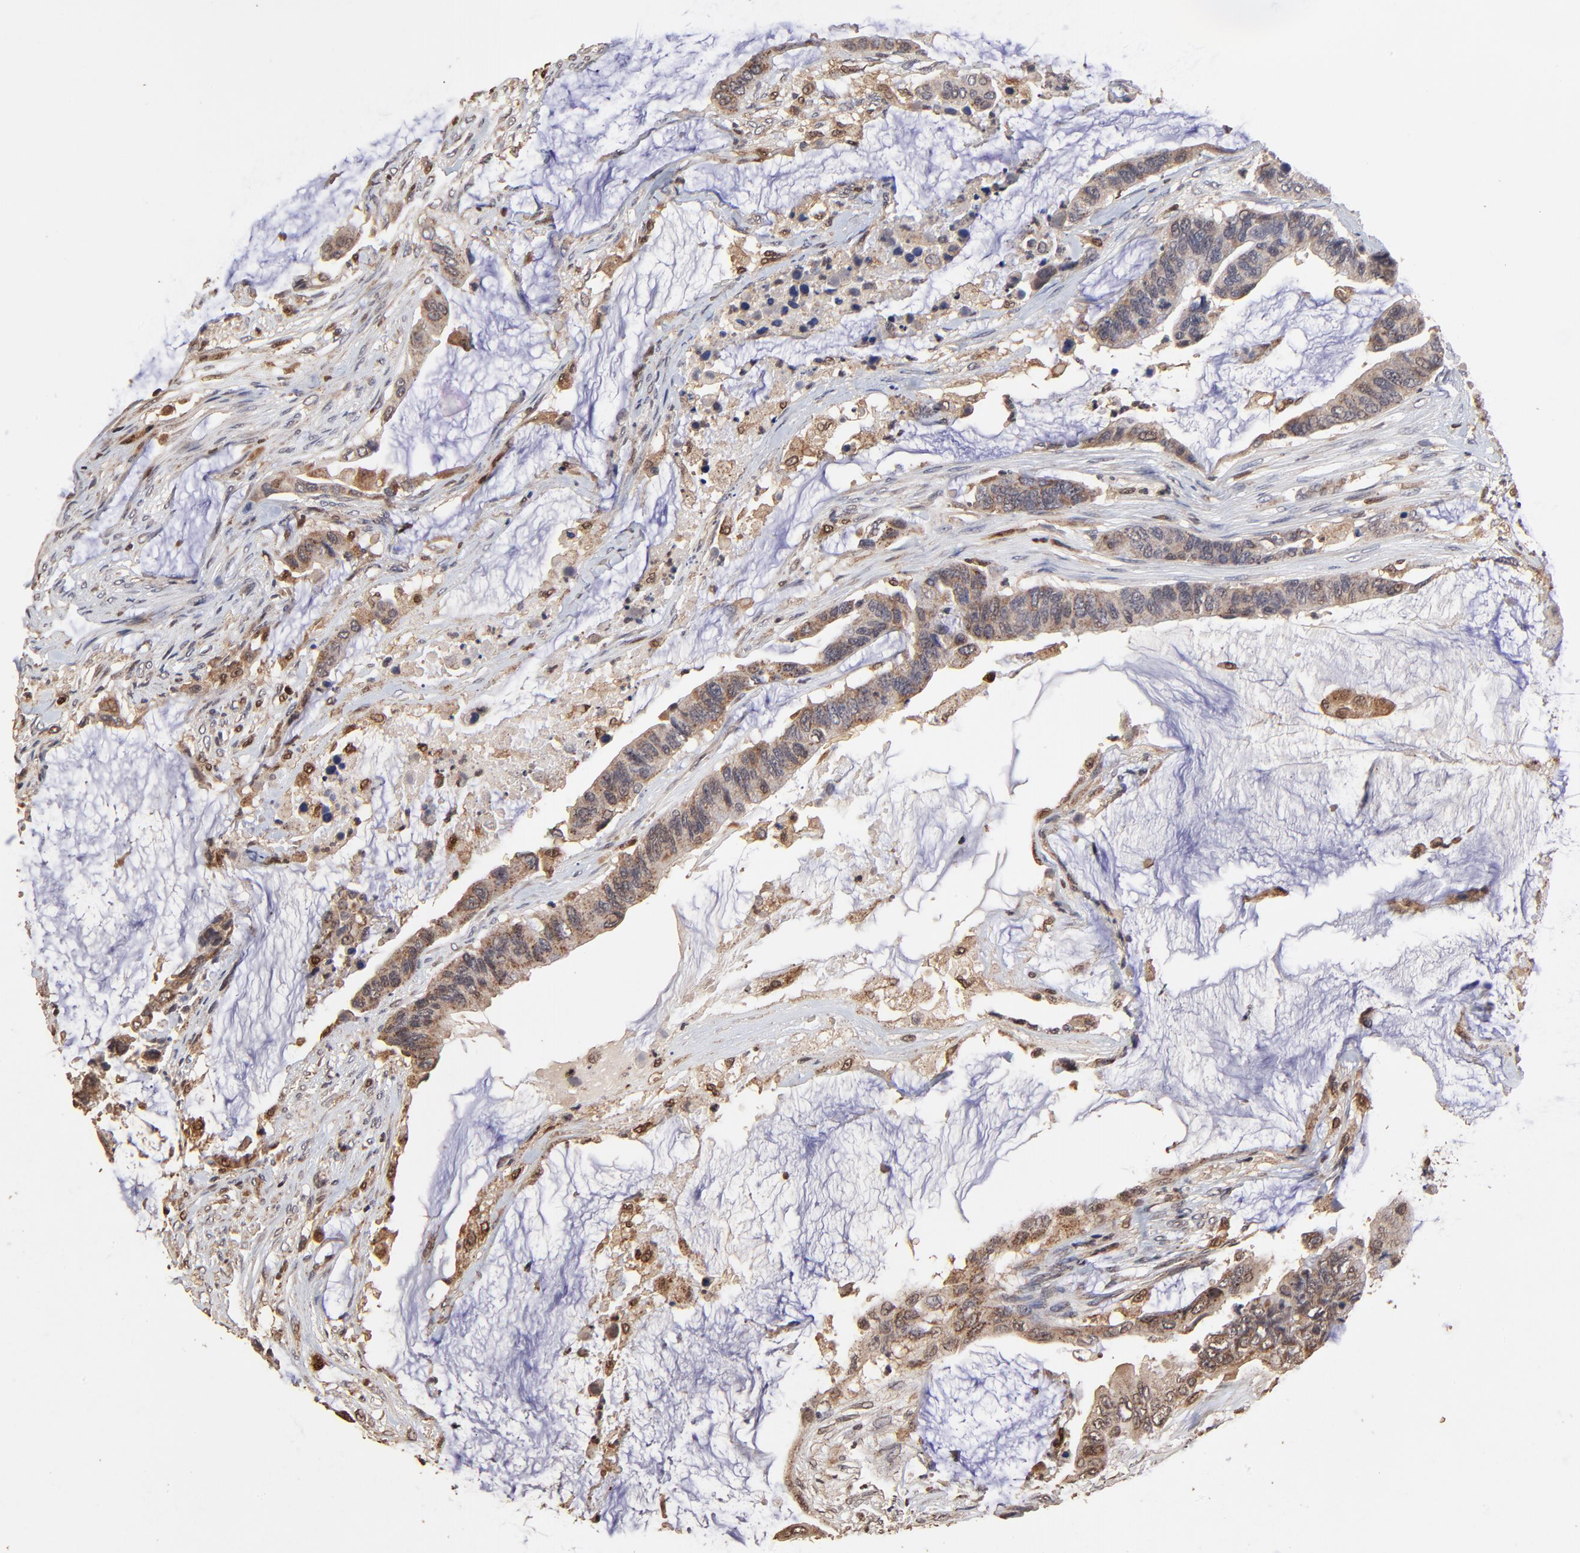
{"staining": {"intensity": "weak", "quantity": ">75%", "location": "cytoplasmic/membranous"}, "tissue": "colorectal cancer", "cell_type": "Tumor cells", "image_type": "cancer", "snomed": [{"axis": "morphology", "description": "Adenocarcinoma, NOS"}, {"axis": "topography", "description": "Rectum"}], "caption": "Tumor cells exhibit low levels of weak cytoplasmic/membranous staining in about >75% of cells in human colorectal cancer. (DAB (3,3'-diaminobenzidine) IHC with brightfield microscopy, high magnification).", "gene": "CASP1", "patient": {"sex": "female", "age": 59}}